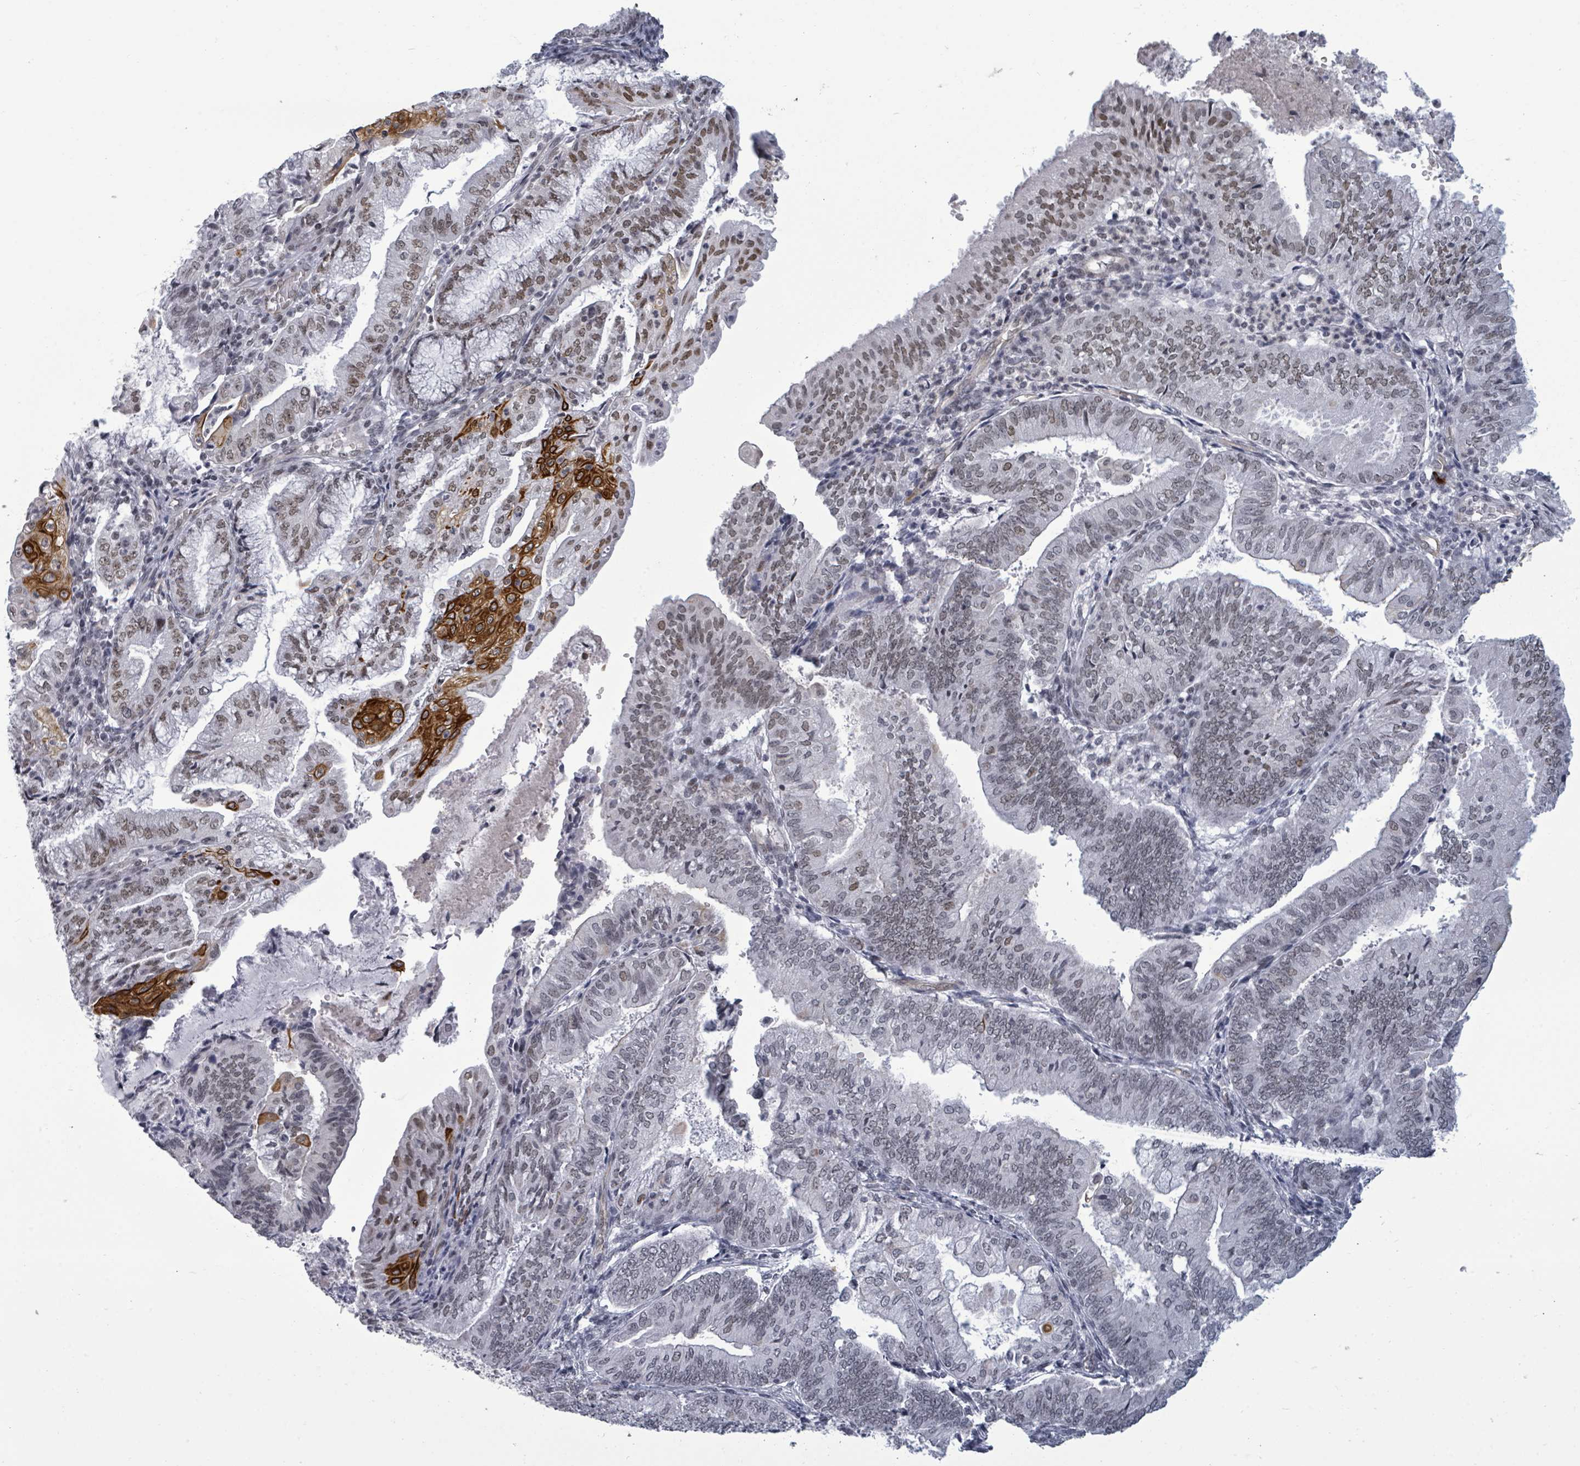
{"staining": {"intensity": "strong", "quantity": "<25%", "location": "cytoplasmic/membranous,nuclear"}, "tissue": "endometrial cancer", "cell_type": "Tumor cells", "image_type": "cancer", "snomed": [{"axis": "morphology", "description": "Adenocarcinoma, NOS"}, {"axis": "topography", "description": "Endometrium"}], "caption": "This photomicrograph exhibits IHC staining of endometrial cancer (adenocarcinoma), with medium strong cytoplasmic/membranous and nuclear staining in approximately <25% of tumor cells.", "gene": "ERCC5", "patient": {"sex": "female", "age": 55}}